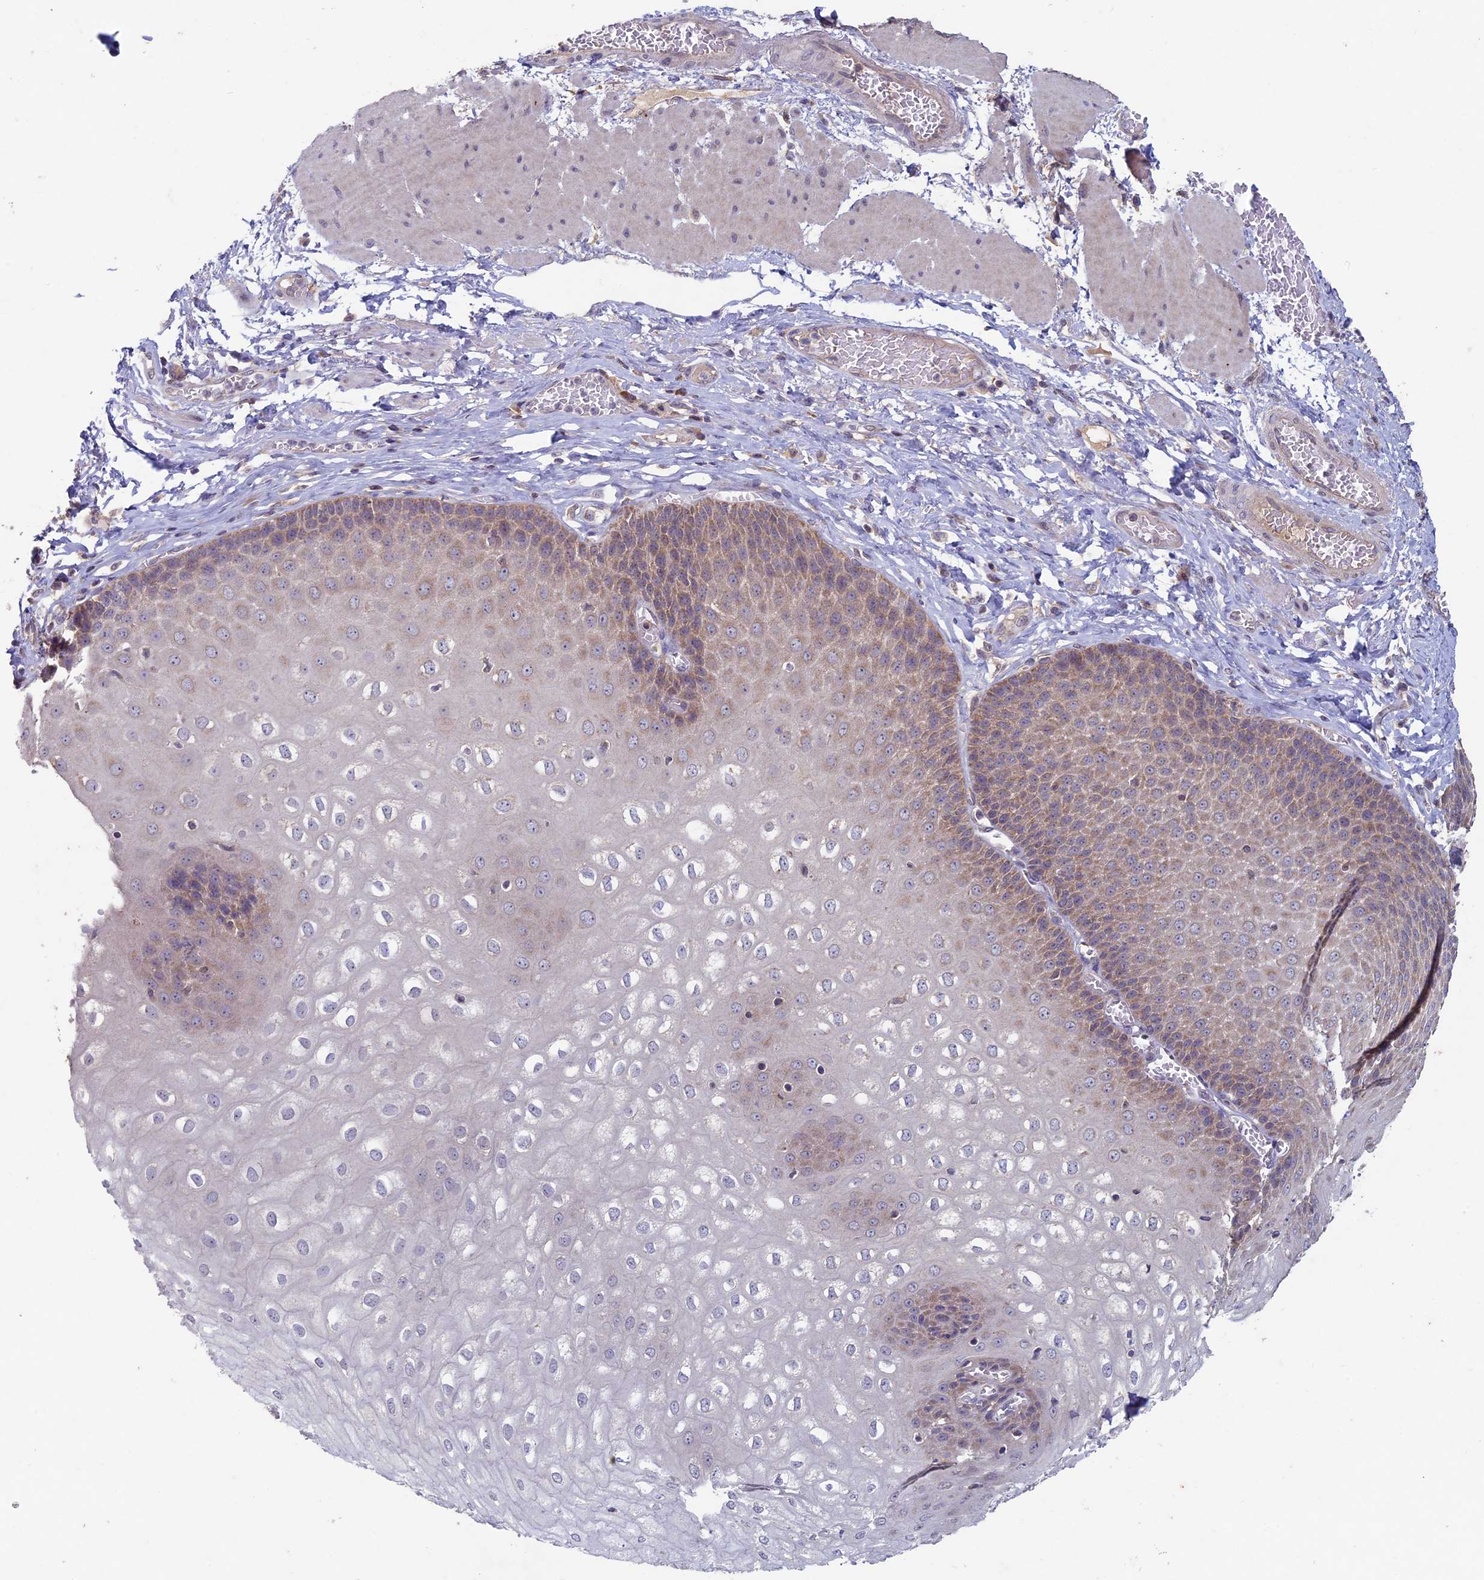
{"staining": {"intensity": "moderate", "quantity": "25%-75%", "location": "cytoplasmic/membranous"}, "tissue": "esophagus", "cell_type": "Squamous epithelial cells", "image_type": "normal", "snomed": [{"axis": "morphology", "description": "Normal tissue, NOS"}, {"axis": "topography", "description": "Esophagus"}], "caption": "DAB (3,3'-diaminobenzidine) immunohistochemical staining of benign esophagus displays moderate cytoplasmic/membranous protein expression in about 25%-75% of squamous epithelial cells.", "gene": "RCCD1", "patient": {"sex": "male", "age": 60}}